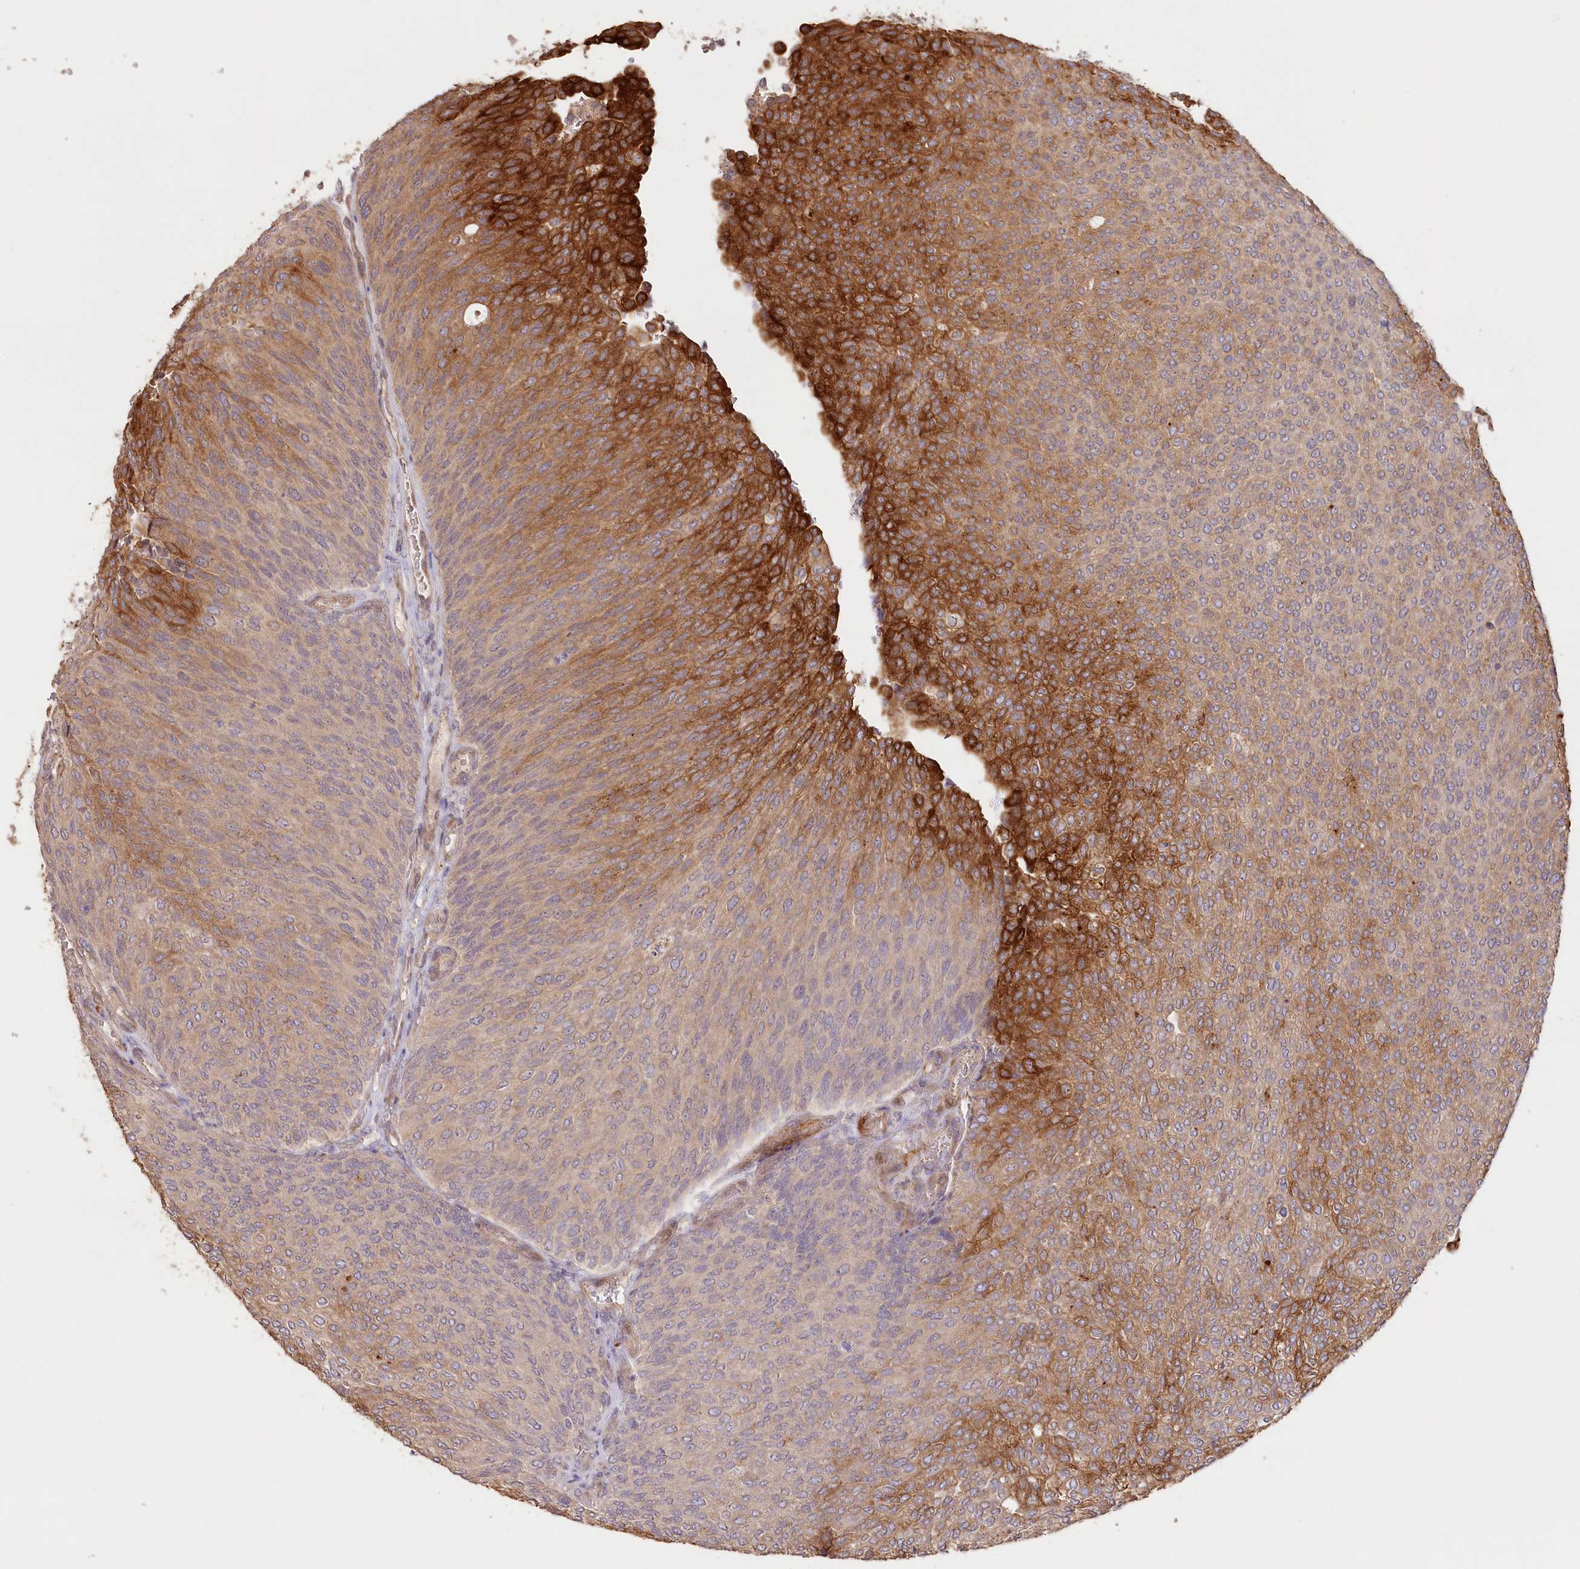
{"staining": {"intensity": "strong", "quantity": "25%-75%", "location": "cytoplasmic/membranous"}, "tissue": "urothelial cancer", "cell_type": "Tumor cells", "image_type": "cancer", "snomed": [{"axis": "morphology", "description": "Urothelial carcinoma, Low grade"}, {"axis": "topography", "description": "Urinary bladder"}], "caption": "Low-grade urothelial carcinoma tissue reveals strong cytoplasmic/membranous staining in about 25%-75% of tumor cells, visualized by immunohistochemistry. The staining was performed using DAB to visualize the protein expression in brown, while the nuclei were stained in blue with hematoxylin (Magnification: 20x).", "gene": "IRAK1BP1", "patient": {"sex": "female", "age": 79}}